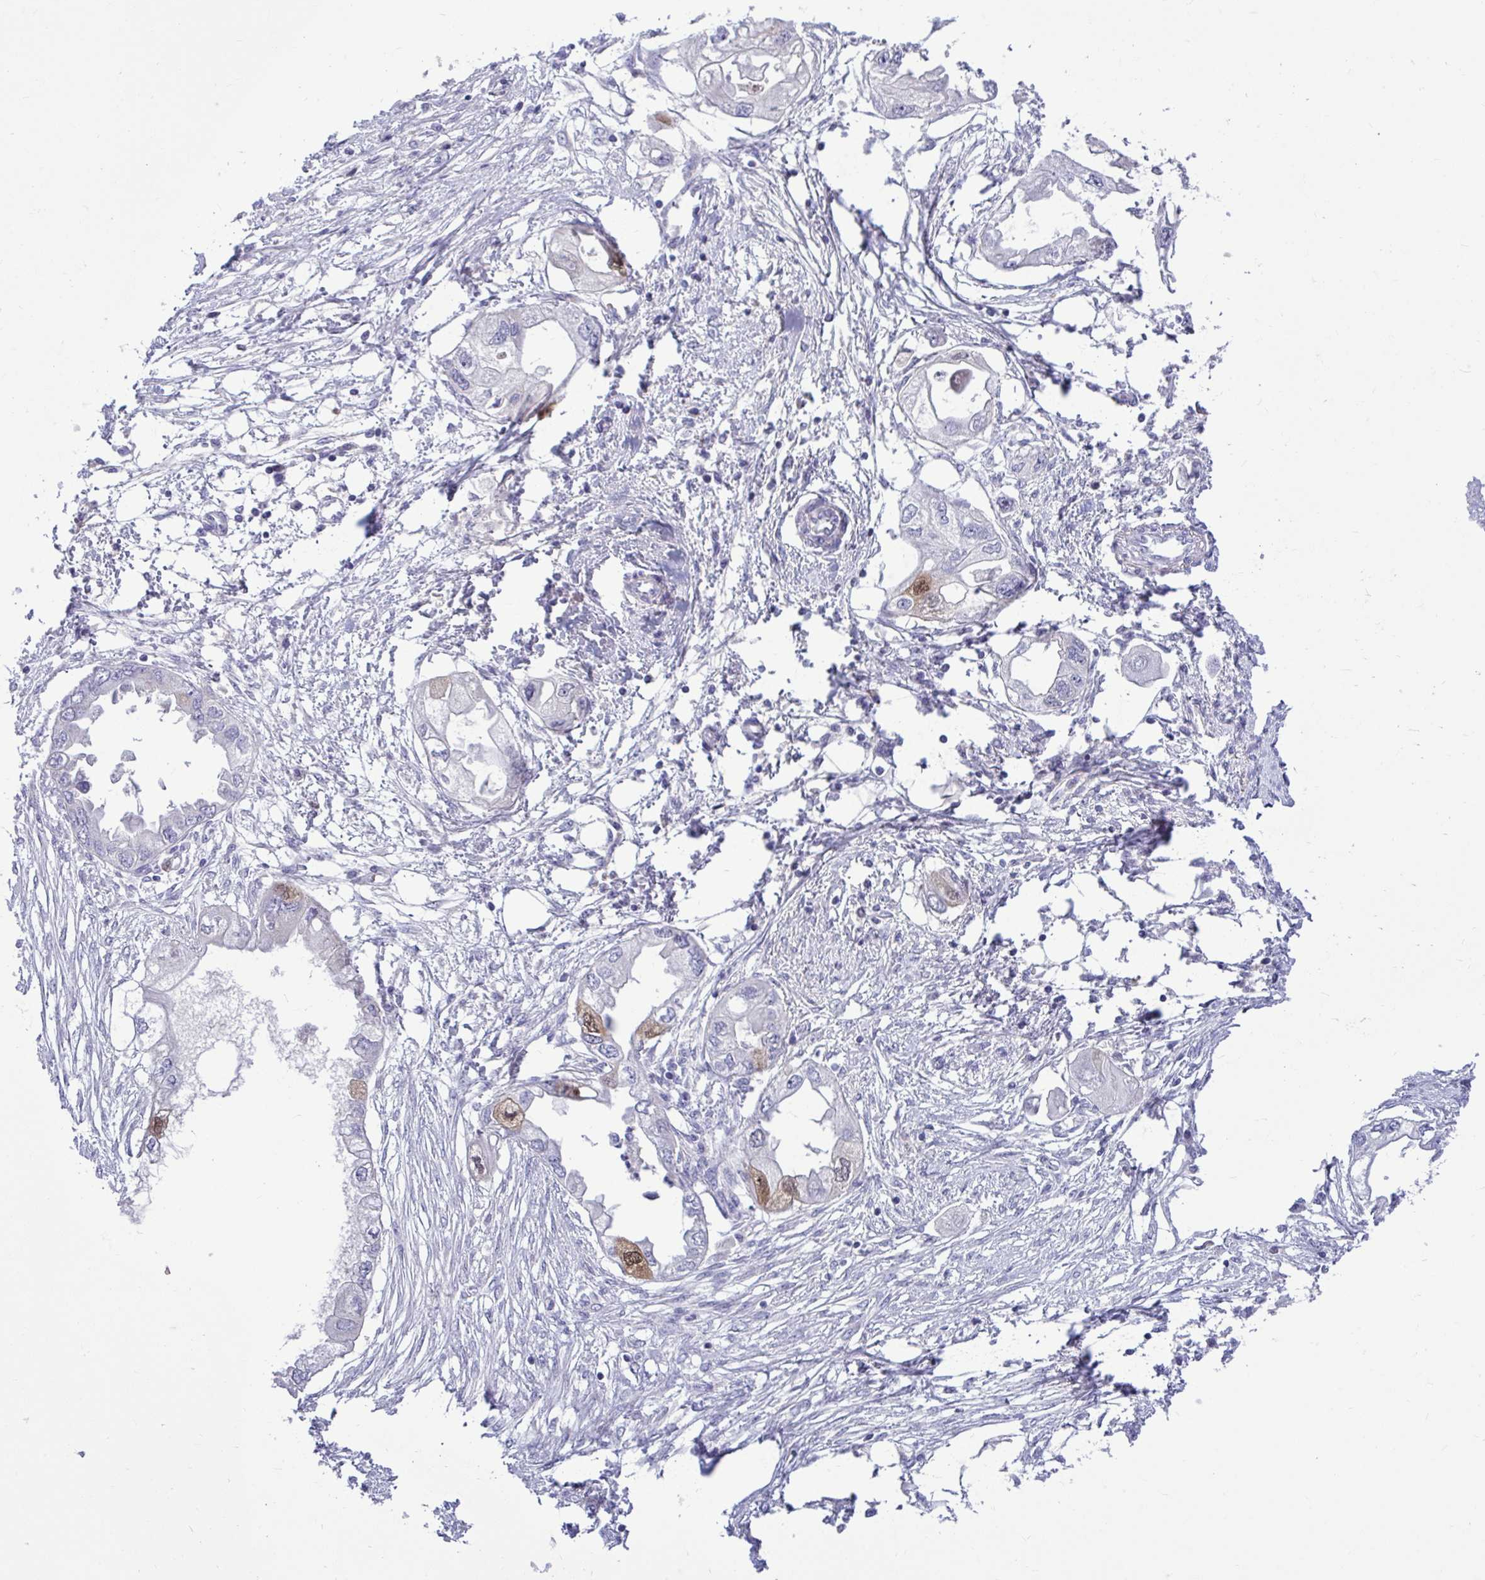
{"staining": {"intensity": "moderate", "quantity": "<25%", "location": "nuclear"}, "tissue": "endometrial cancer", "cell_type": "Tumor cells", "image_type": "cancer", "snomed": [{"axis": "morphology", "description": "Adenocarcinoma, NOS"}, {"axis": "morphology", "description": "Adenocarcinoma, metastatic, NOS"}, {"axis": "topography", "description": "Adipose tissue"}, {"axis": "topography", "description": "Endometrium"}], "caption": "A brown stain shows moderate nuclear staining of a protein in human endometrial cancer tumor cells.", "gene": "CDC20", "patient": {"sex": "female", "age": 67}}